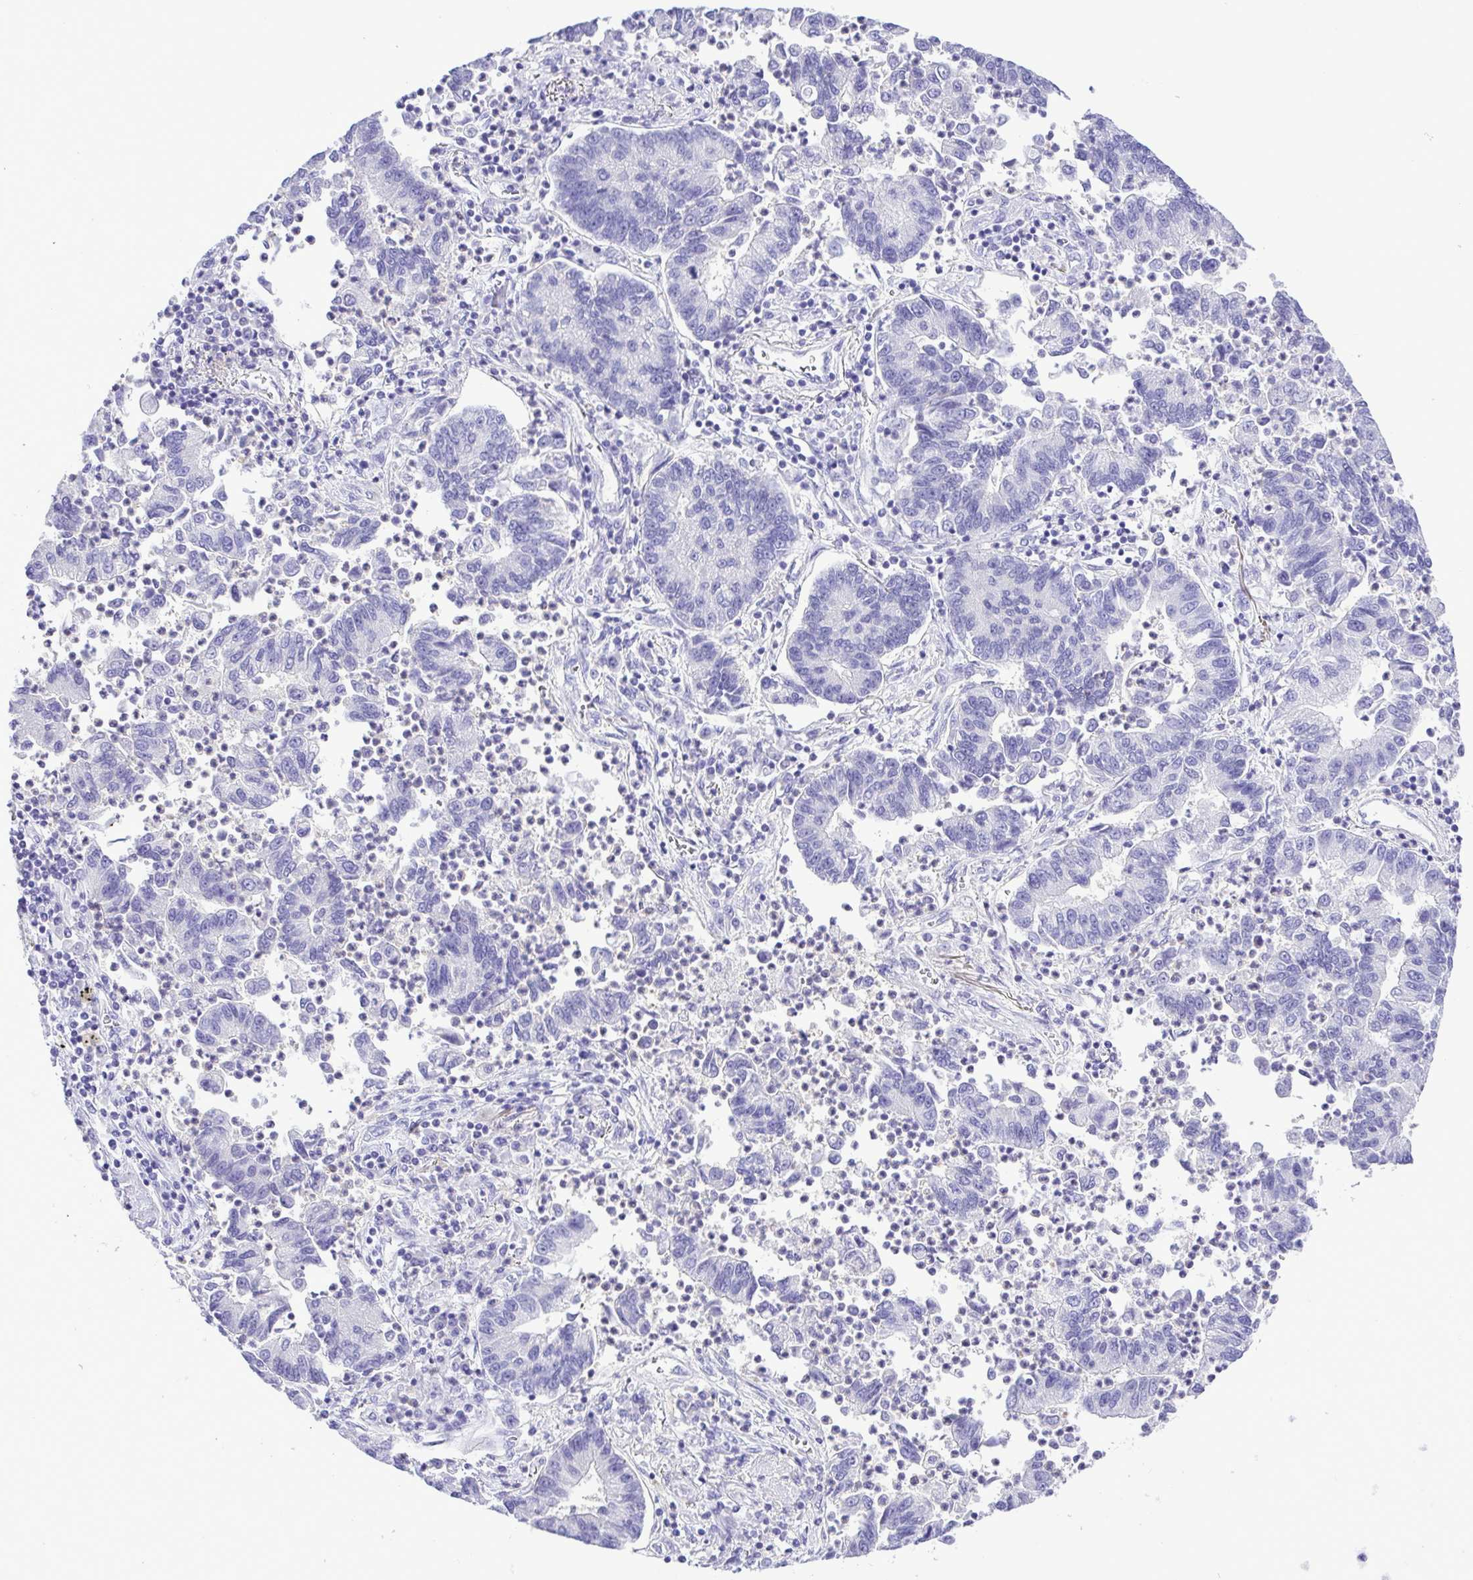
{"staining": {"intensity": "negative", "quantity": "none", "location": "none"}, "tissue": "lung cancer", "cell_type": "Tumor cells", "image_type": "cancer", "snomed": [{"axis": "morphology", "description": "Adenocarcinoma, NOS"}, {"axis": "topography", "description": "Lung"}], "caption": "High magnification brightfield microscopy of lung adenocarcinoma stained with DAB (3,3'-diaminobenzidine) (brown) and counterstained with hematoxylin (blue): tumor cells show no significant positivity.", "gene": "SYT1", "patient": {"sex": "female", "age": 57}}